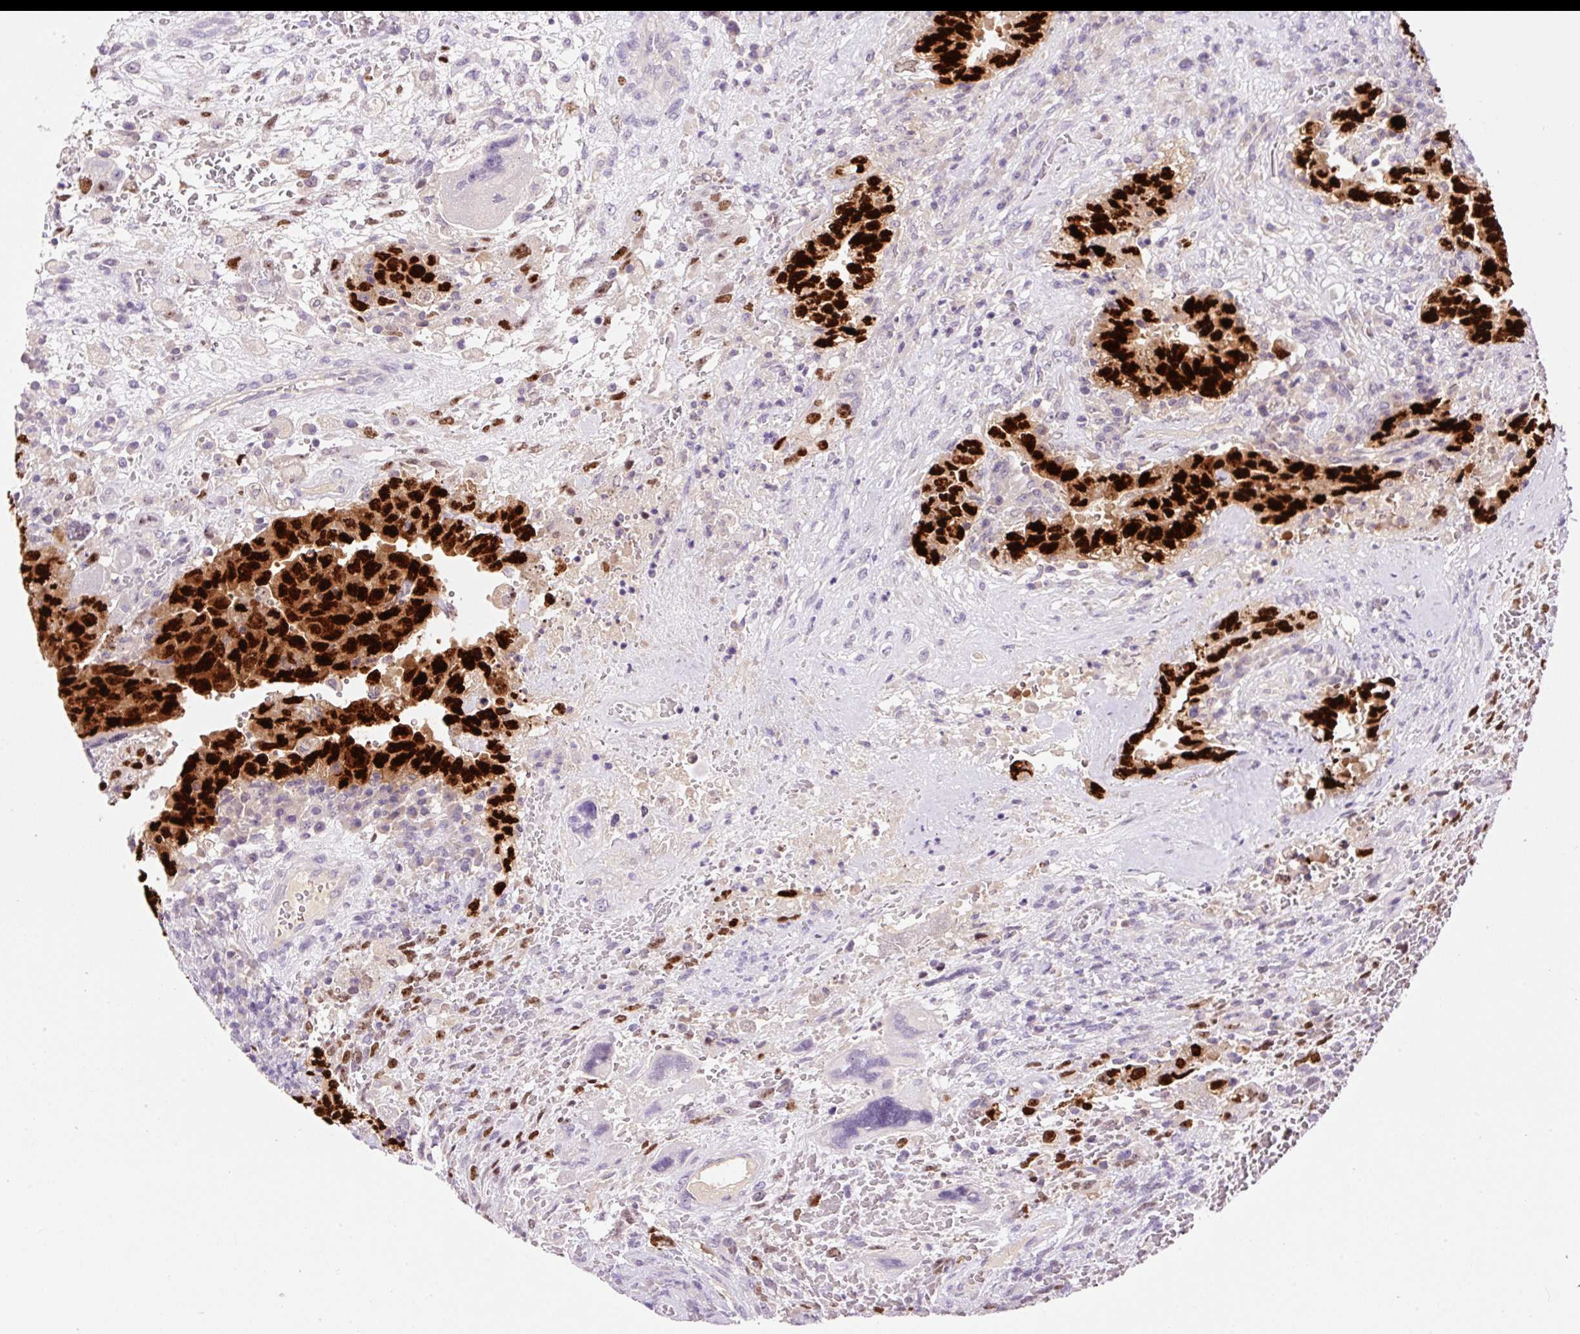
{"staining": {"intensity": "strong", "quantity": ">75%", "location": "cytoplasmic/membranous,nuclear"}, "tissue": "testis cancer", "cell_type": "Tumor cells", "image_type": "cancer", "snomed": [{"axis": "morphology", "description": "Carcinoma, Embryonal, NOS"}, {"axis": "topography", "description": "Testis"}], "caption": "Protein staining demonstrates strong cytoplasmic/membranous and nuclear positivity in about >75% of tumor cells in testis cancer (embryonal carcinoma).", "gene": "DPPA4", "patient": {"sex": "male", "age": 26}}